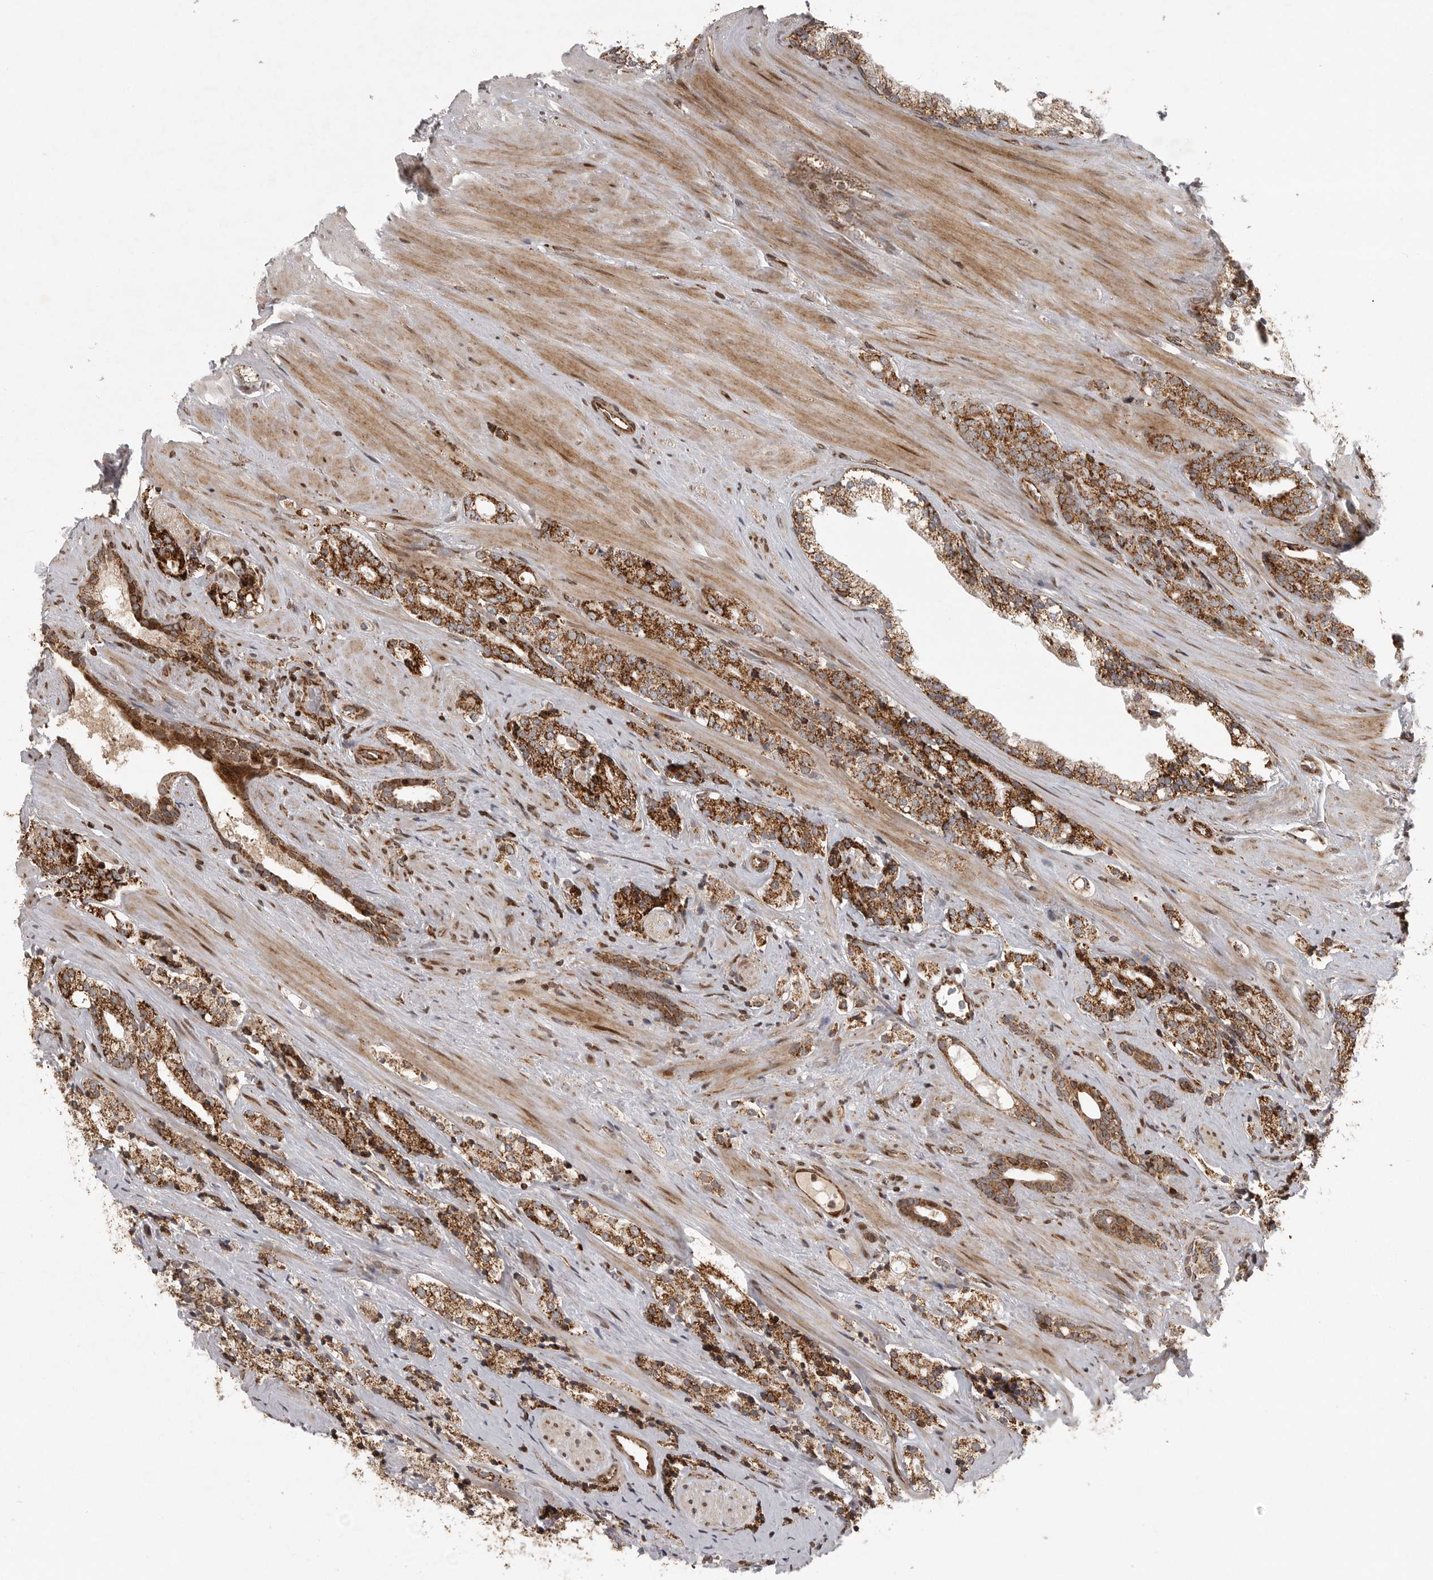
{"staining": {"intensity": "strong", "quantity": ">75%", "location": "cytoplasmic/membranous"}, "tissue": "prostate cancer", "cell_type": "Tumor cells", "image_type": "cancer", "snomed": [{"axis": "morphology", "description": "Adenocarcinoma, High grade"}, {"axis": "topography", "description": "Prostate"}], "caption": "This is a histology image of IHC staining of prostate high-grade adenocarcinoma, which shows strong expression in the cytoplasmic/membranous of tumor cells.", "gene": "NARS2", "patient": {"sex": "male", "age": 71}}